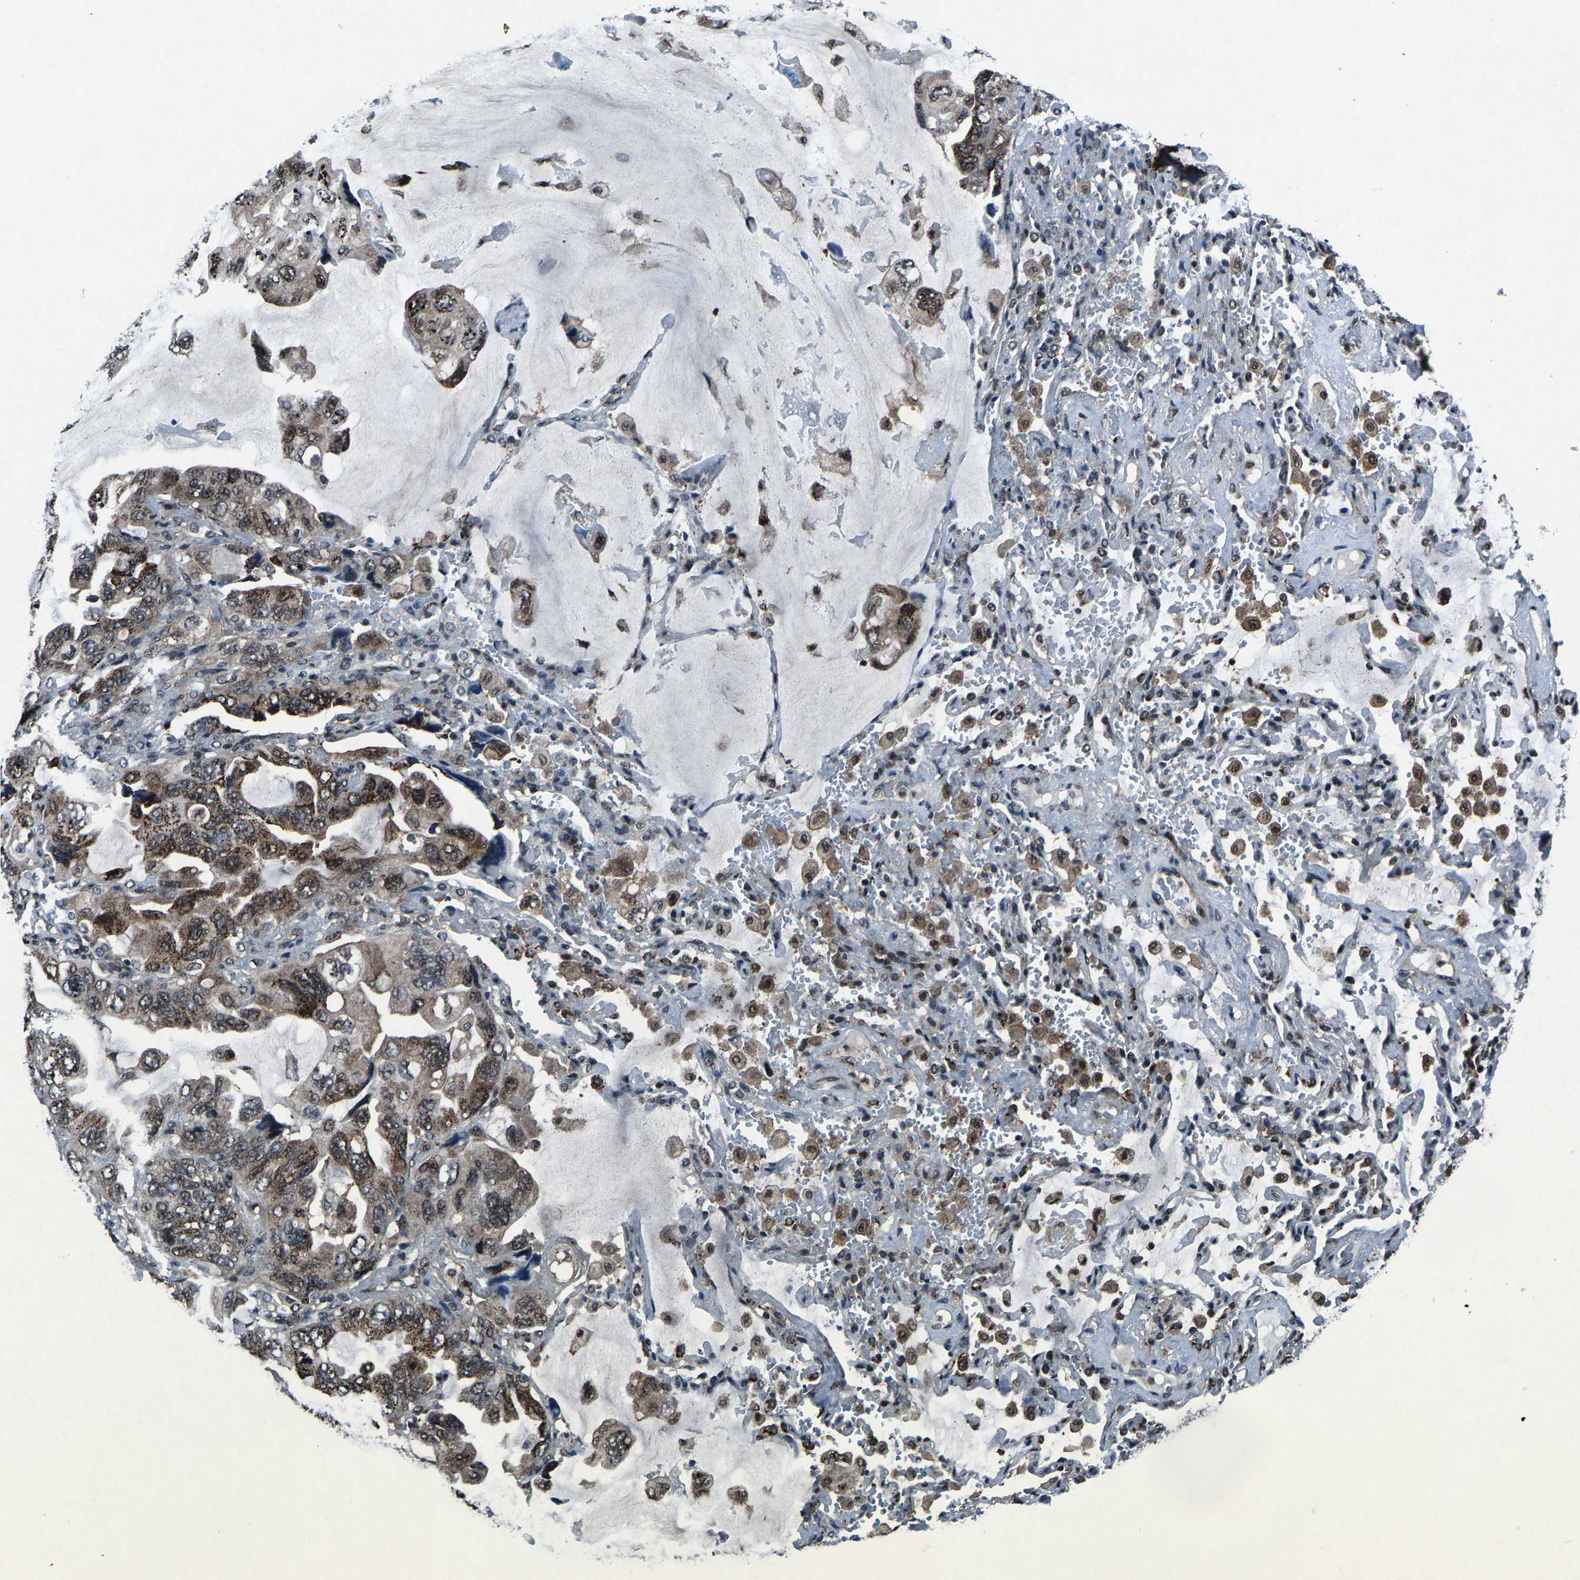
{"staining": {"intensity": "moderate", "quantity": ">75%", "location": "cytoplasmic/membranous,nuclear"}, "tissue": "lung cancer", "cell_type": "Tumor cells", "image_type": "cancer", "snomed": [{"axis": "morphology", "description": "Squamous cell carcinoma, NOS"}, {"axis": "topography", "description": "Lung"}], "caption": "An image of lung squamous cell carcinoma stained for a protein displays moderate cytoplasmic/membranous and nuclear brown staining in tumor cells.", "gene": "ATXN3", "patient": {"sex": "female", "age": 73}}